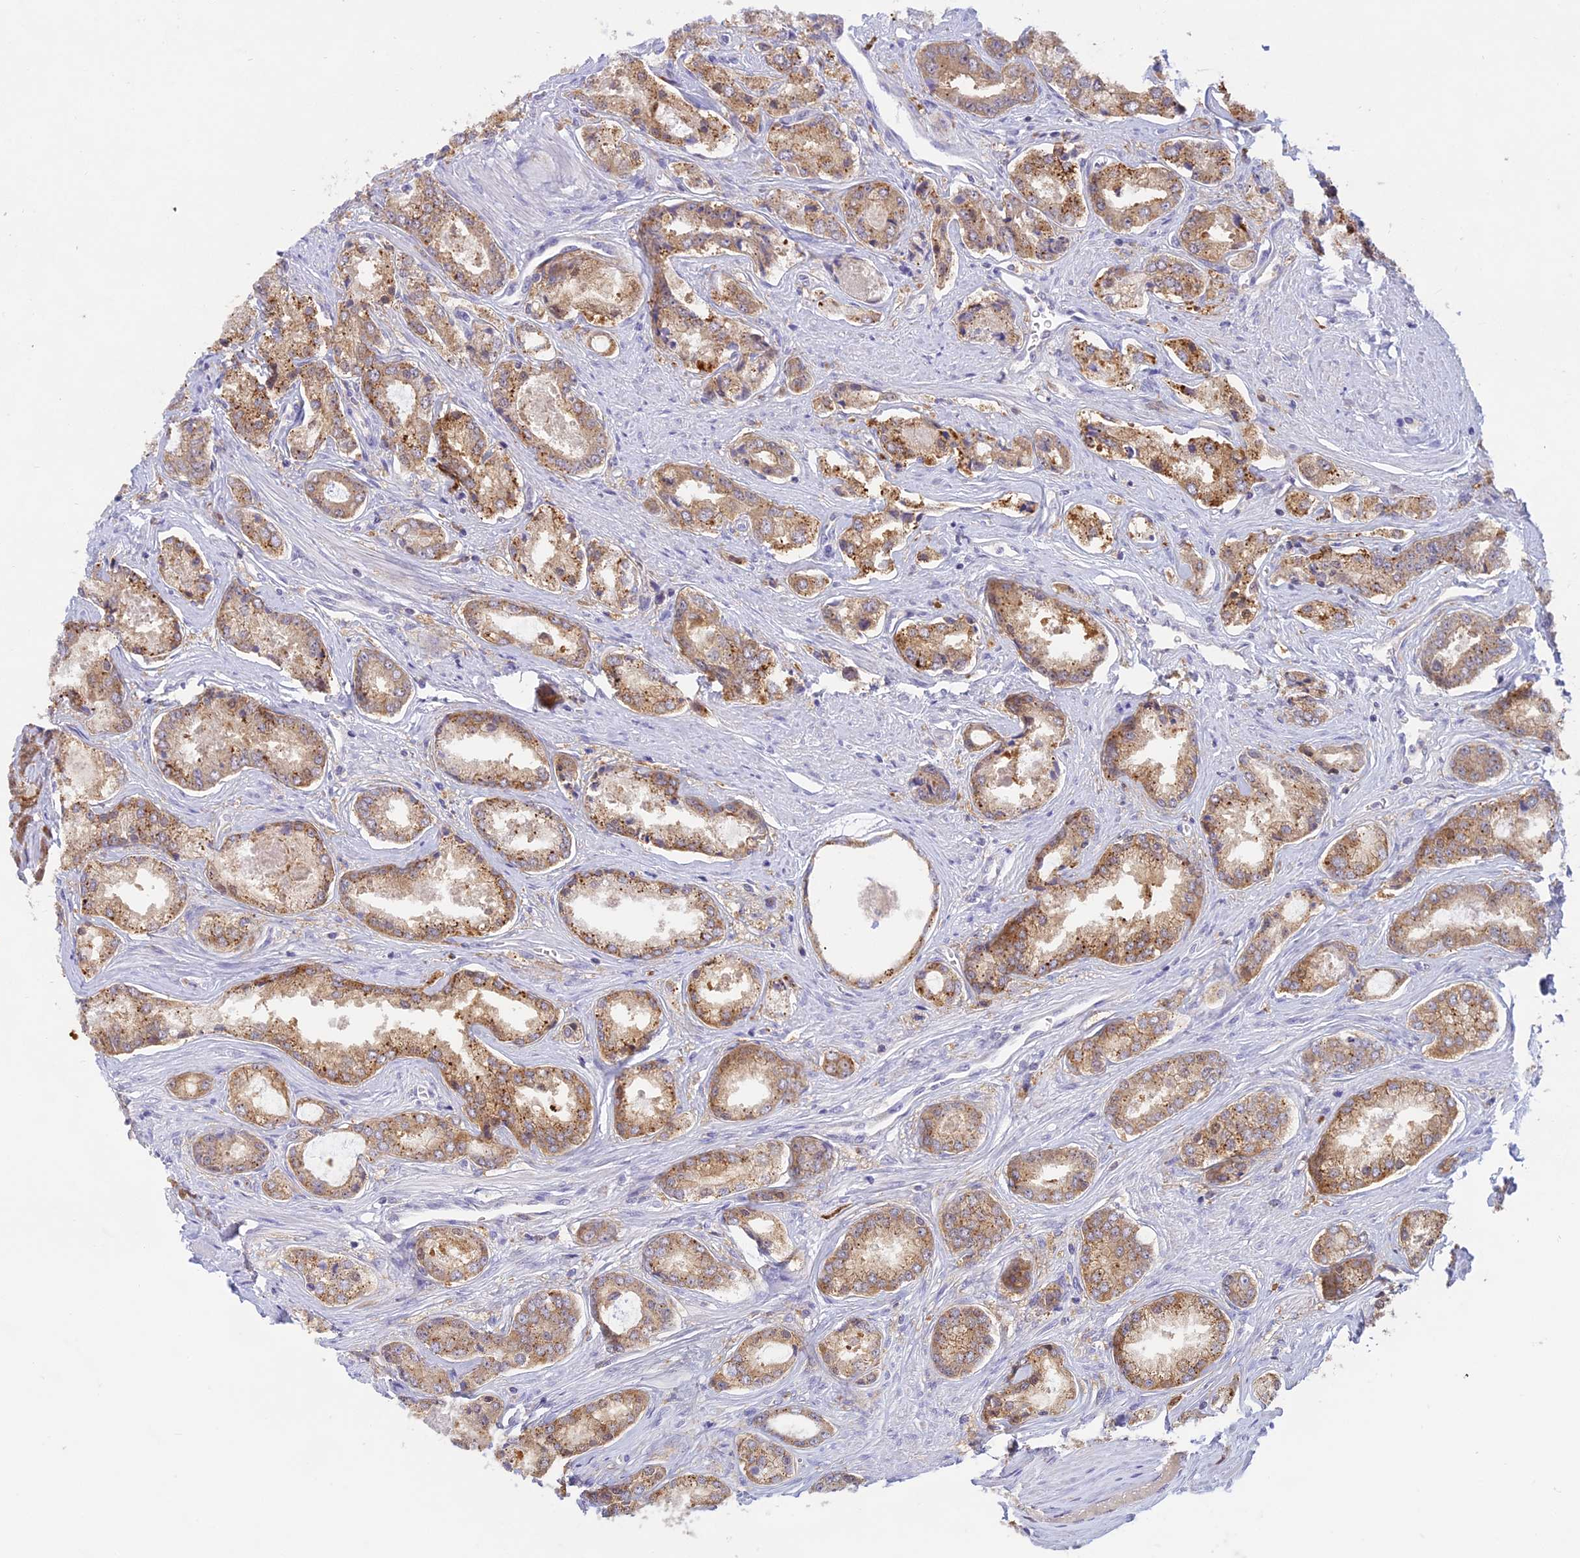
{"staining": {"intensity": "moderate", "quantity": ">75%", "location": "cytoplasmic/membranous"}, "tissue": "prostate cancer", "cell_type": "Tumor cells", "image_type": "cancer", "snomed": [{"axis": "morphology", "description": "Adenocarcinoma, Low grade"}, {"axis": "topography", "description": "Prostate"}], "caption": "Protein staining of prostate cancer tissue reveals moderate cytoplasmic/membranous staining in about >75% of tumor cells. The protein of interest is shown in brown color, while the nuclei are stained blue.", "gene": "UBE2G1", "patient": {"sex": "male", "age": 68}}